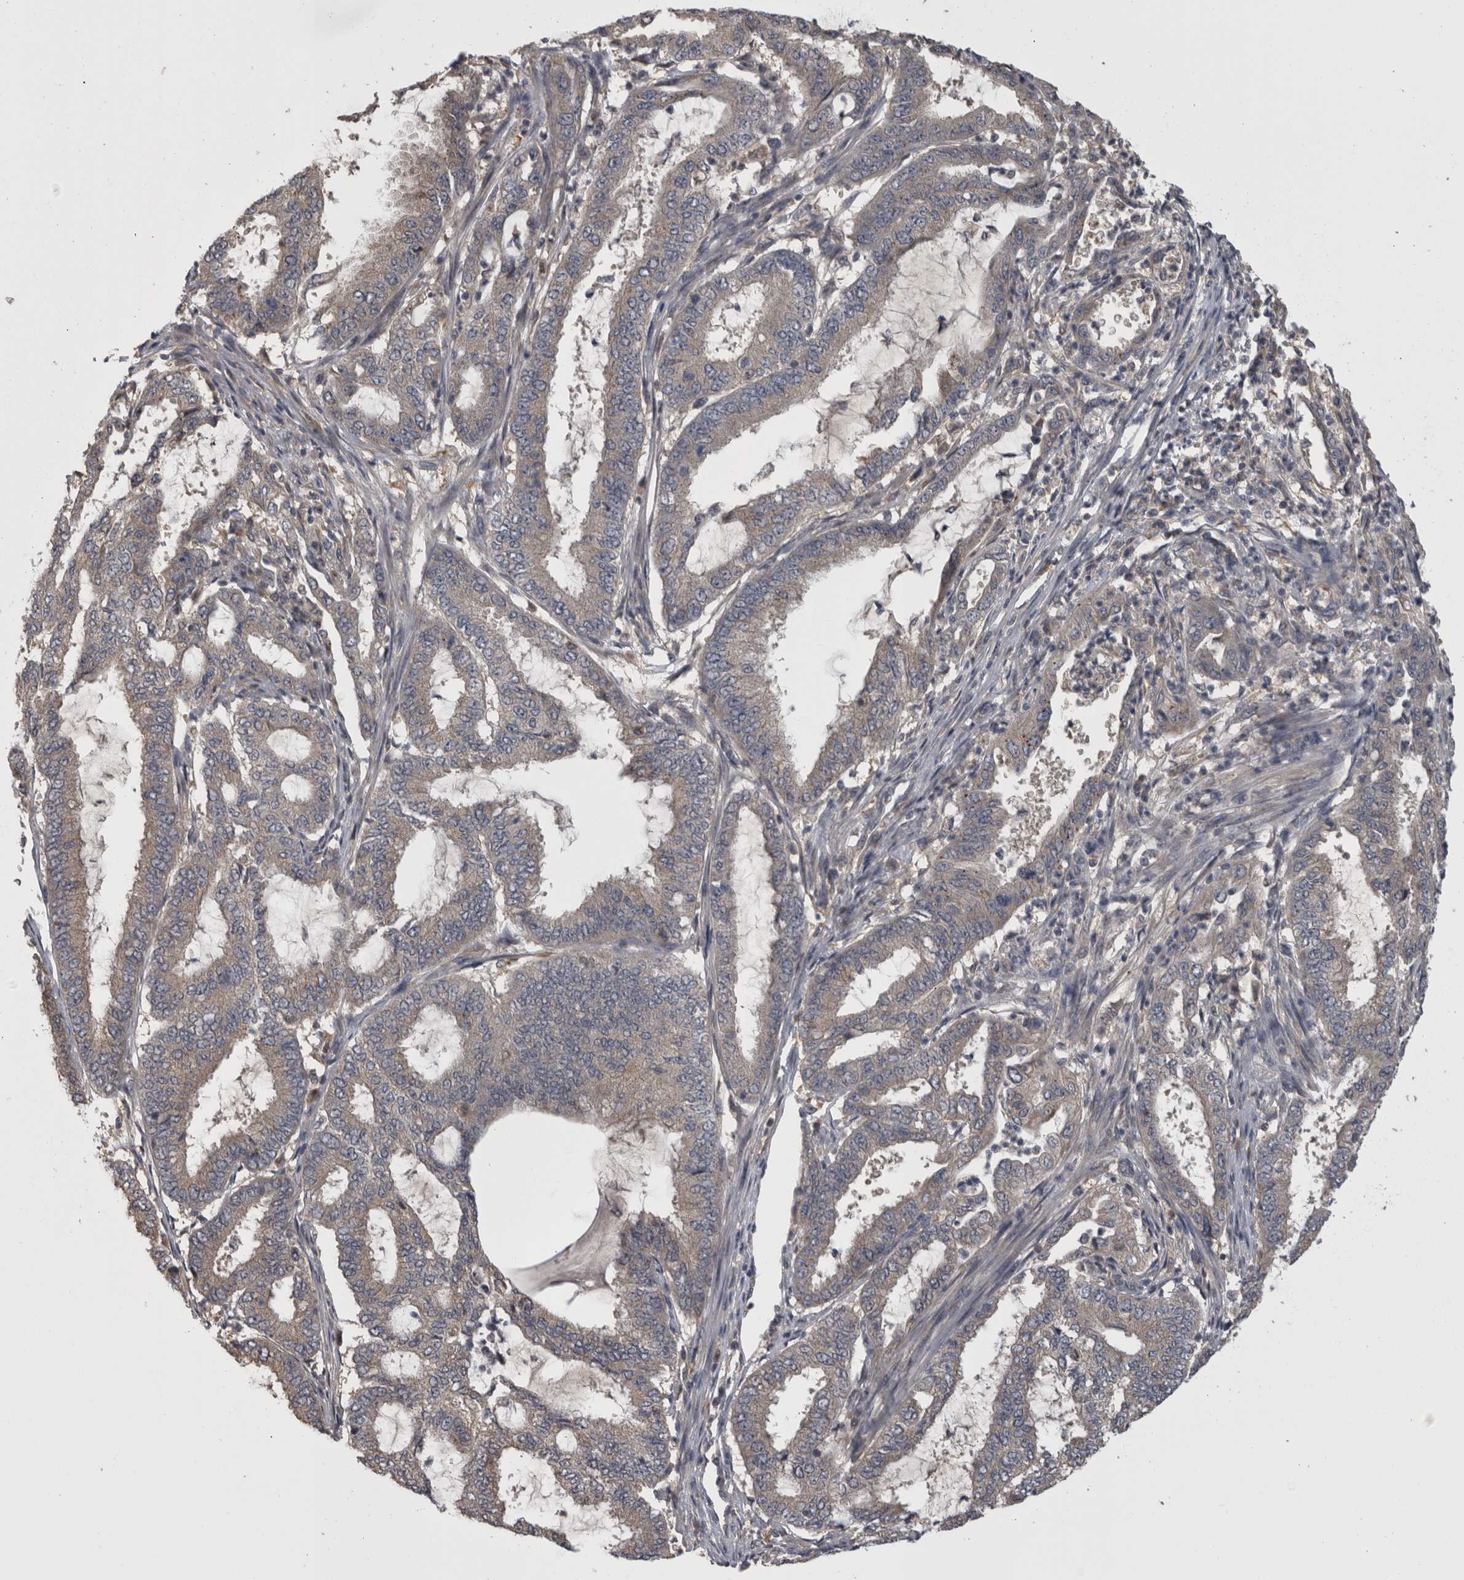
{"staining": {"intensity": "weak", "quantity": "25%-75%", "location": "cytoplasmic/membranous"}, "tissue": "endometrial cancer", "cell_type": "Tumor cells", "image_type": "cancer", "snomed": [{"axis": "morphology", "description": "Adenocarcinoma, NOS"}, {"axis": "topography", "description": "Endometrium"}], "caption": "Human adenocarcinoma (endometrial) stained for a protein (brown) demonstrates weak cytoplasmic/membranous positive positivity in approximately 25%-75% of tumor cells.", "gene": "APRT", "patient": {"sex": "female", "age": 51}}